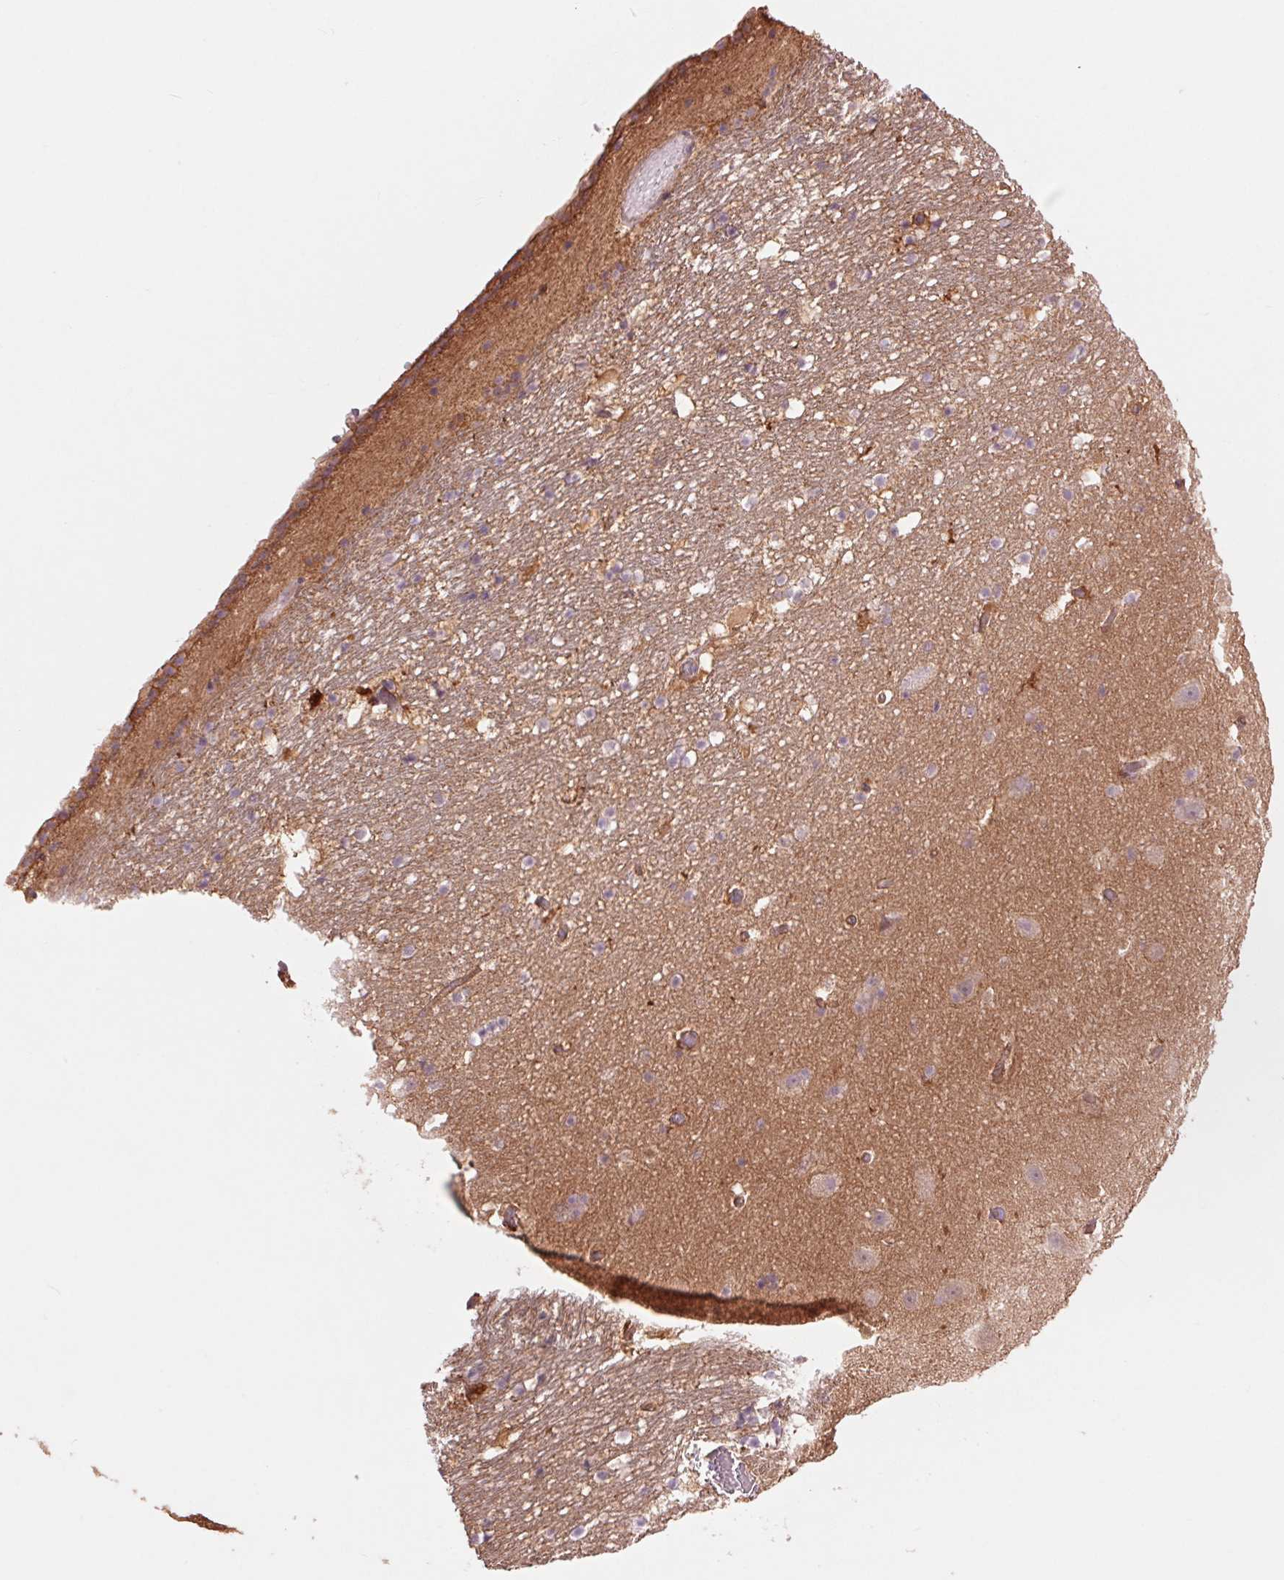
{"staining": {"intensity": "negative", "quantity": "none", "location": "none"}, "tissue": "hippocampus", "cell_type": "Glial cells", "image_type": "normal", "snomed": [{"axis": "morphology", "description": "Normal tissue, NOS"}, {"axis": "topography", "description": "Hippocampus"}], "caption": "This histopathology image is of benign hippocampus stained with IHC to label a protein in brown with the nuclei are counter-stained blue. There is no positivity in glial cells.", "gene": "SH3RF2", "patient": {"sex": "male", "age": 26}}